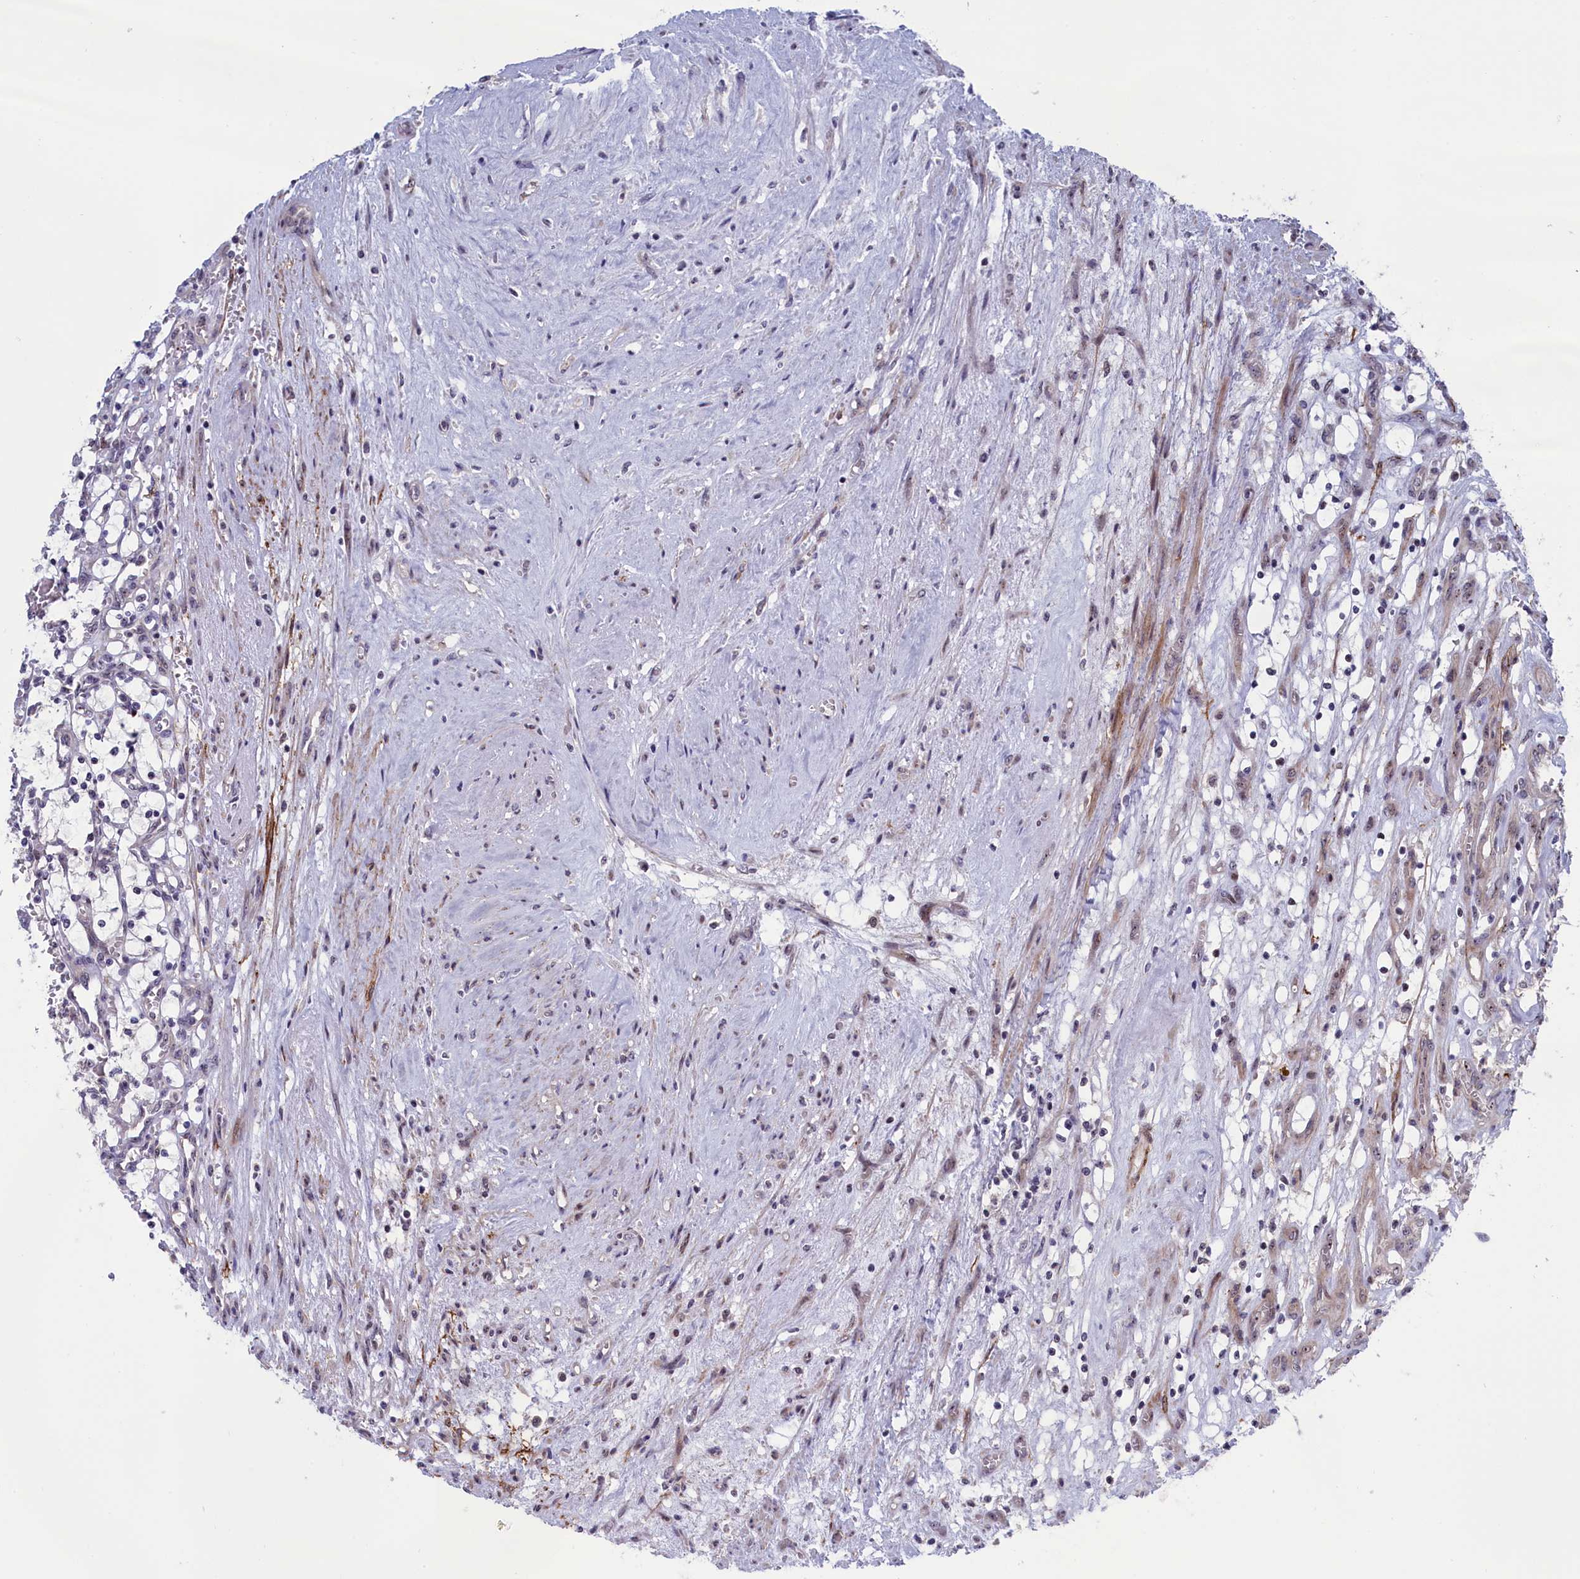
{"staining": {"intensity": "negative", "quantity": "none", "location": "none"}, "tissue": "renal cancer", "cell_type": "Tumor cells", "image_type": "cancer", "snomed": [{"axis": "morphology", "description": "Adenocarcinoma, NOS"}, {"axis": "topography", "description": "Kidney"}], "caption": "A histopathology image of human renal cancer (adenocarcinoma) is negative for staining in tumor cells.", "gene": "PPAN", "patient": {"sex": "female", "age": 69}}